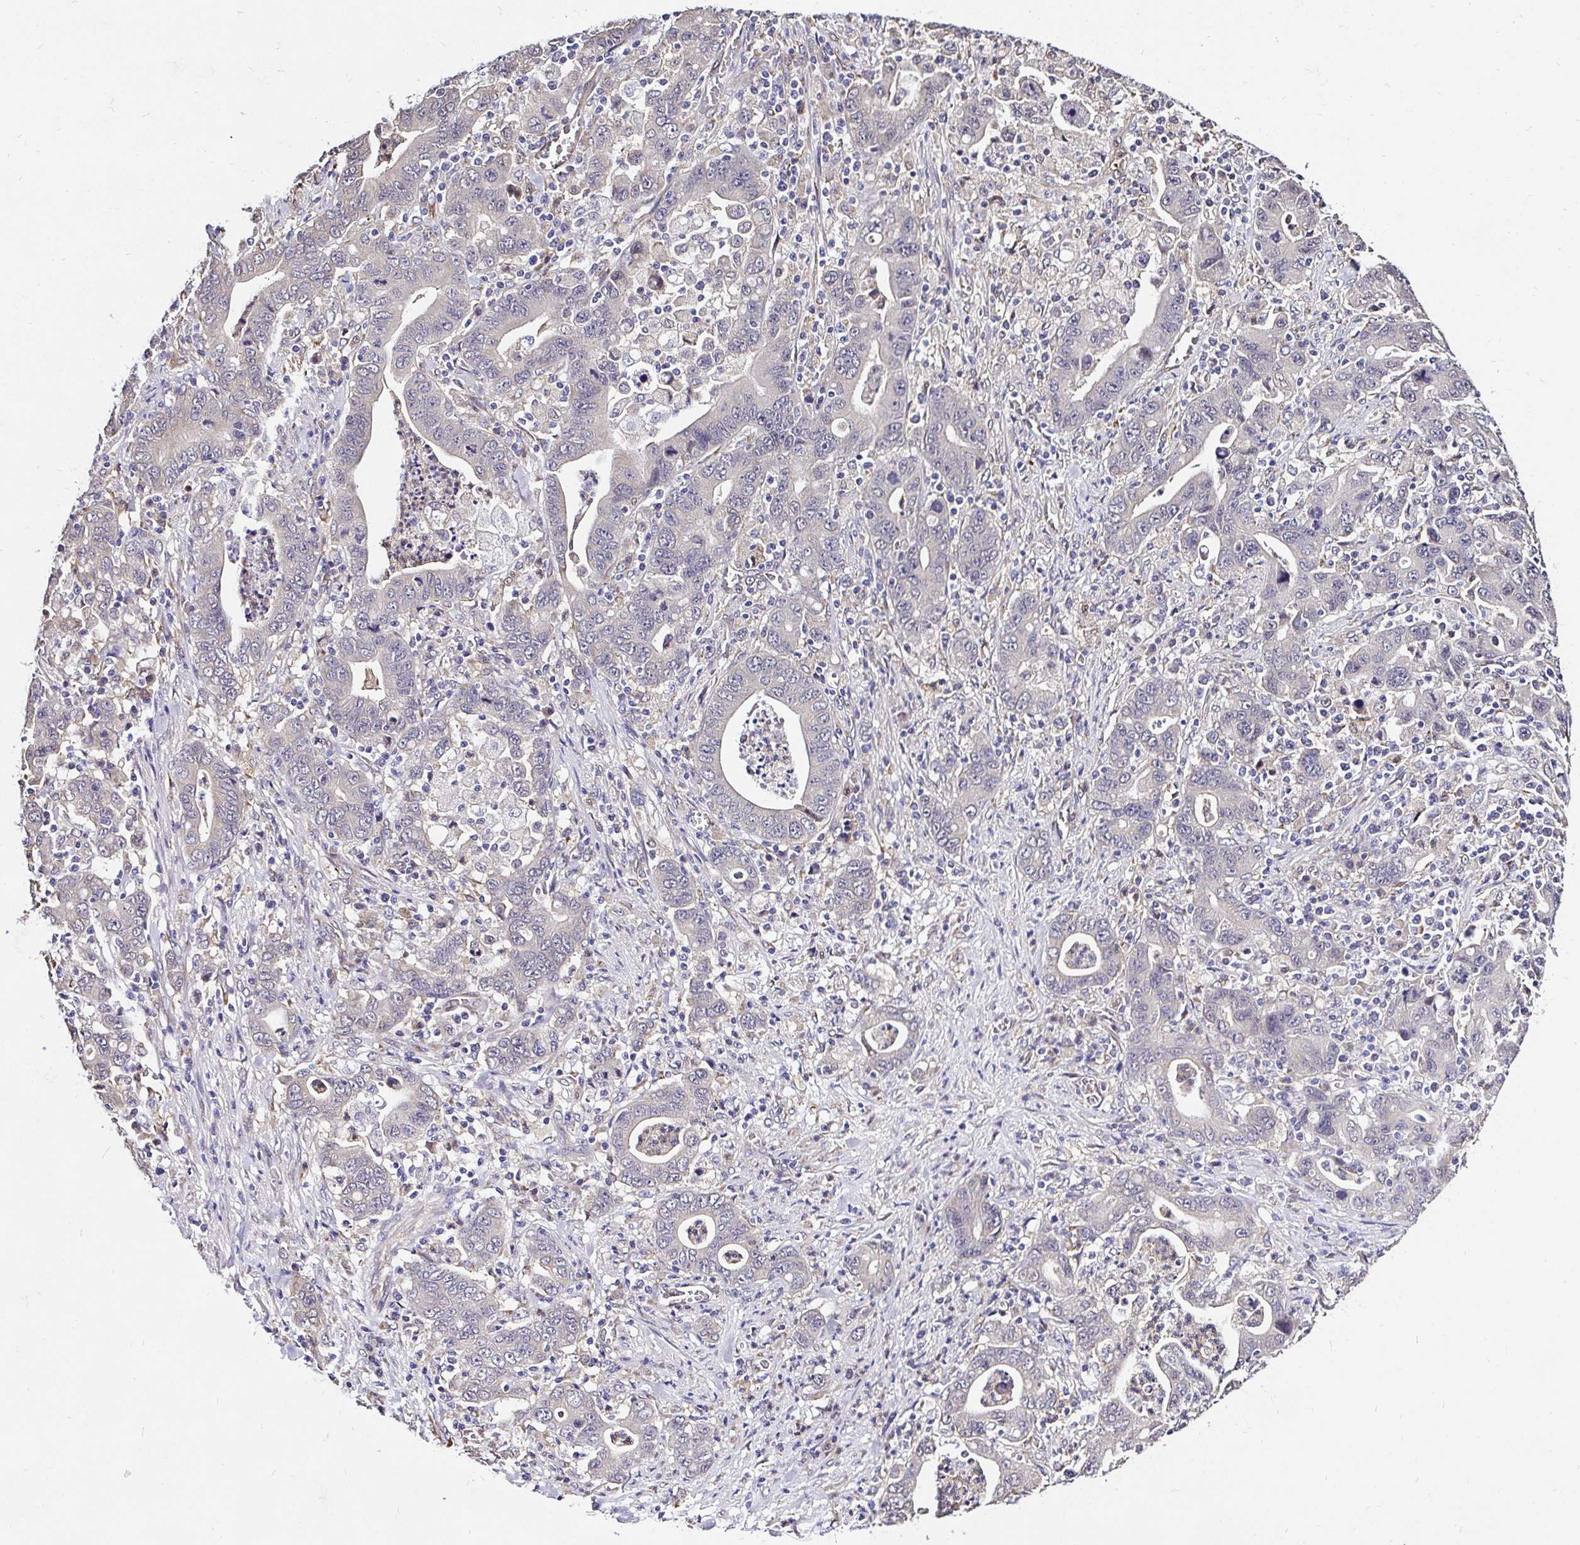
{"staining": {"intensity": "negative", "quantity": "none", "location": "none"}, "tissue": "stomach cancer", "cell_type": "Tumor cells", "image_type": "cancer", "snomed": [{"axis": "morphology", "description": "Adenocarcinoma, NOS"}, {"axis": "topography", "description": "Stomach, upper"}], "caption": "Immunohistochemical staining of human stomach adenocarcinoma reveals no significant positivity in tumor cells. (Stains: DAB (3,3'-diaminobenzidine) IHC with hematoxylin counter stain, Microscopy: brightfield microscopy at high magnification).", "gene": "CCDC122", "patient": {"sex": "male", "age": 69}}